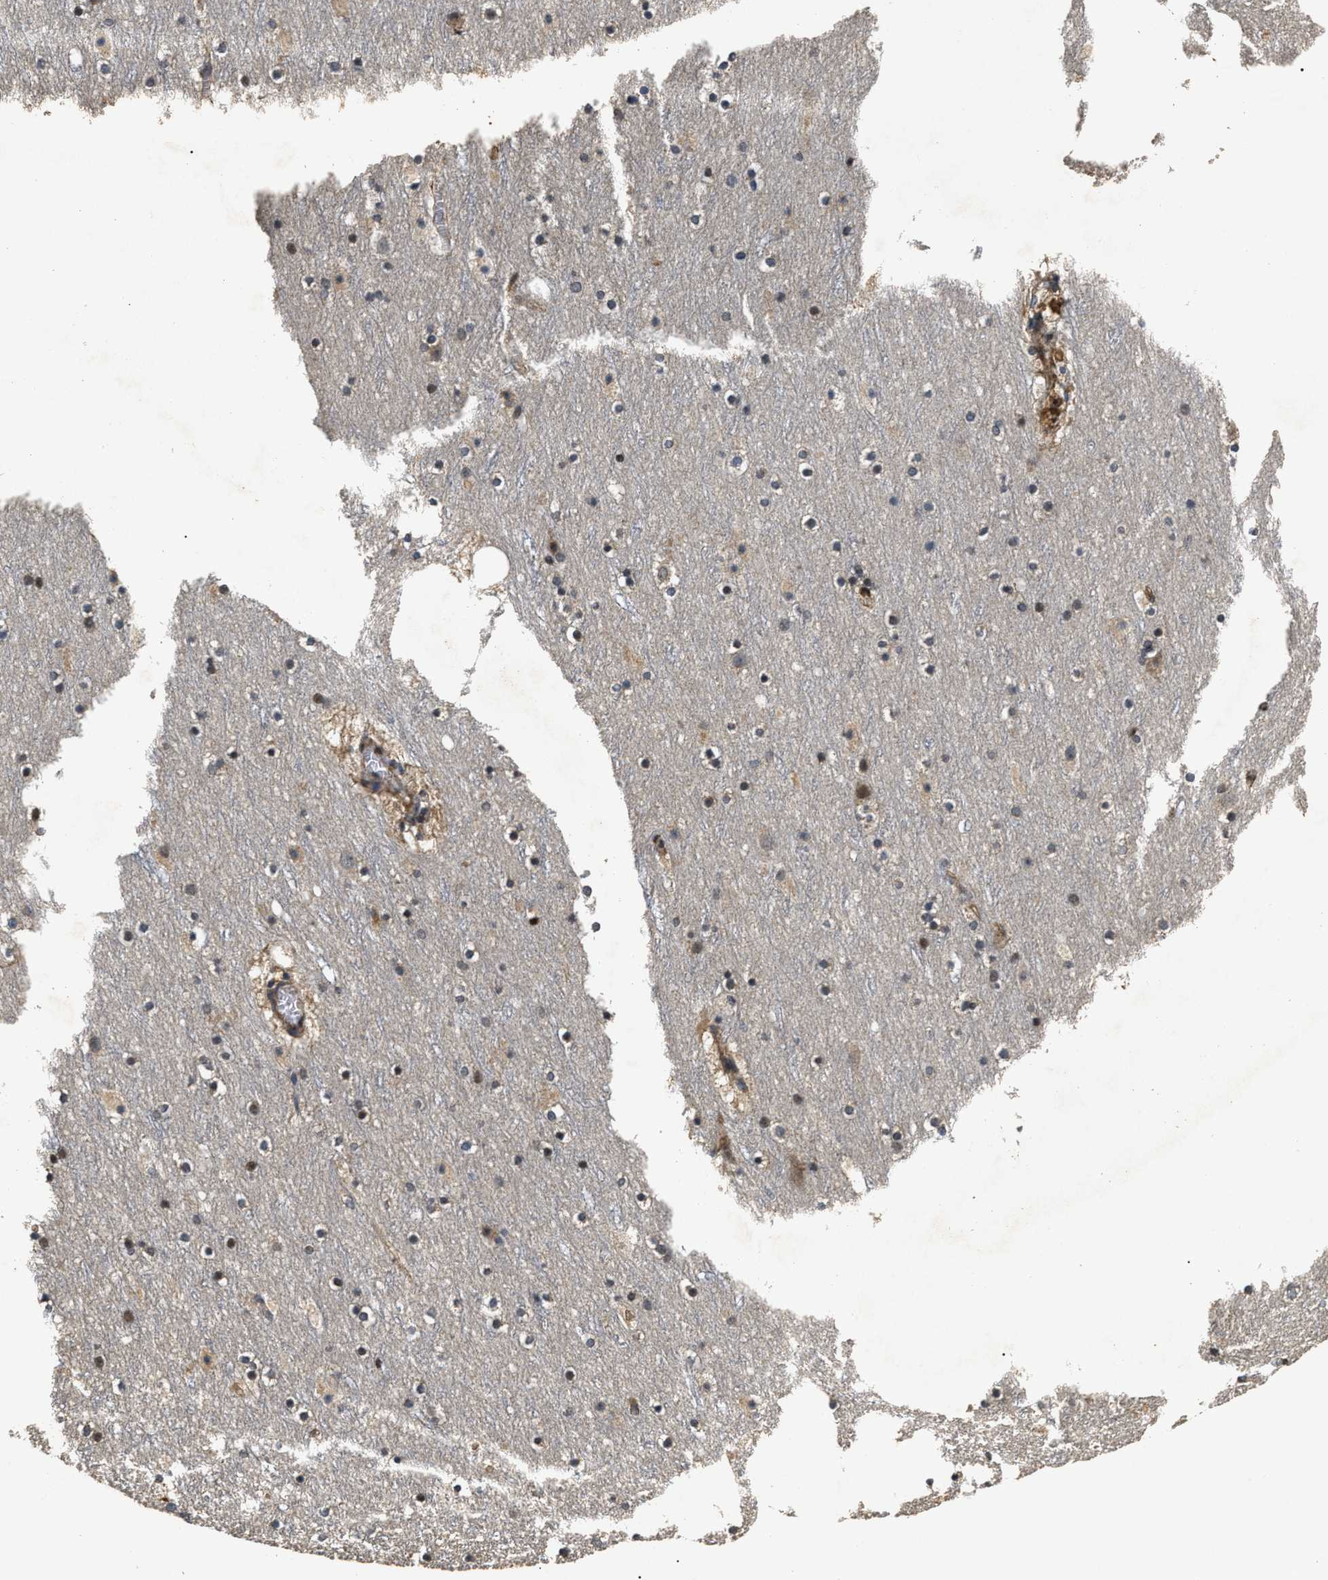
{"staining": {"intensity": "moderate", "quantity": ">75%", "location": "cytoplasmic/membranous"}, "tissue": "cerebral cortex", "cell_type": "Endothelial cells", "image_type": "normal", "snomed": [{"axis": "morphology", "description": "Normal tissue, NOS"}, {"axis": "topography", "description": "Cerebral cortex"}], "caption": "Benign cerebral cortex shows moderate cytoplasmic/membranous expression in approximately >75% of endothelial cells.", "gene": "ANP32E", "patient": {"sex": "male", "age": 45}}